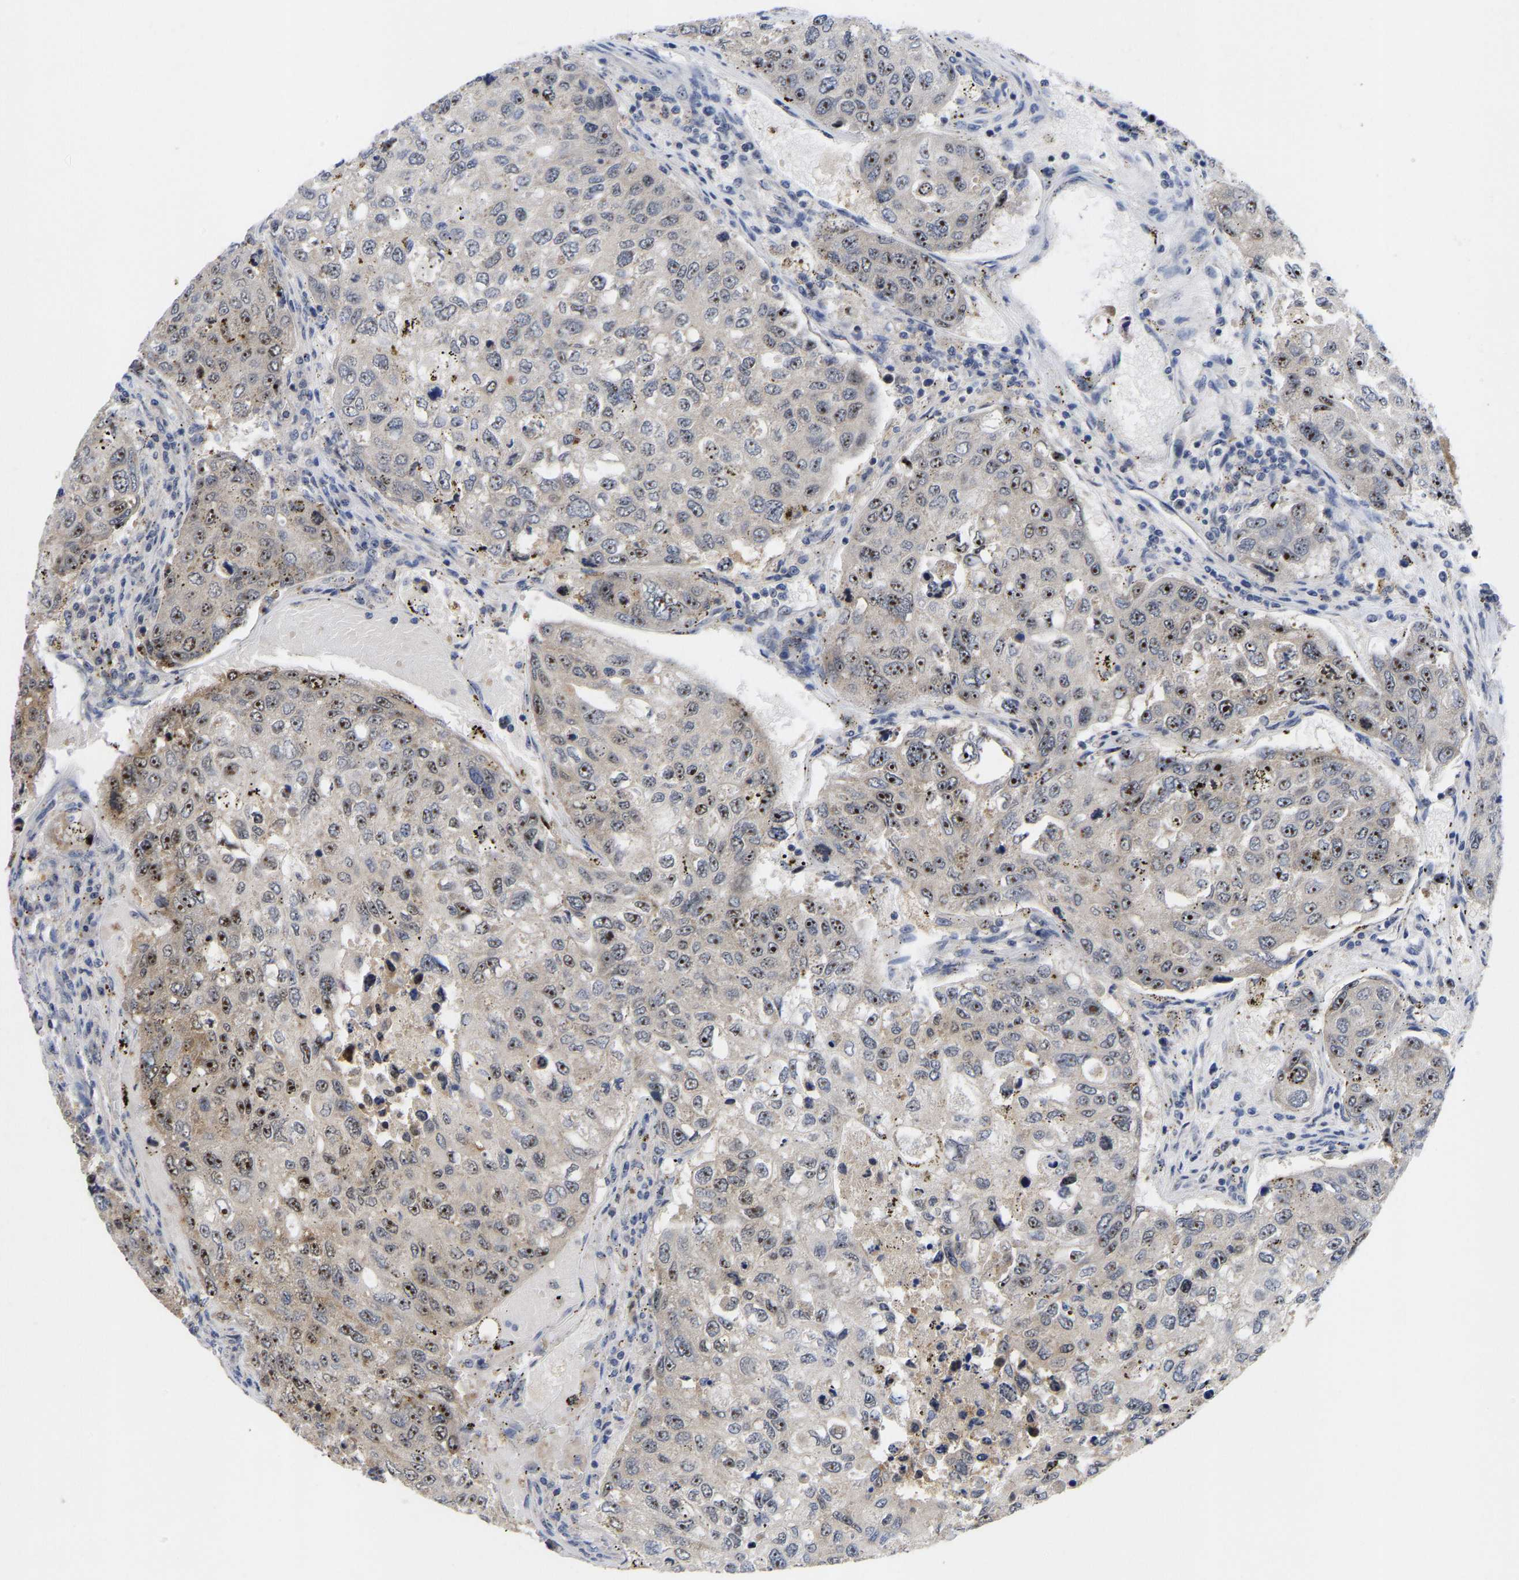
{"staining": {"intensity": "moderate", "quantity": "25%-75%", "location": "cytoplasmic/membranous,nuclear"}, "tissue": "urothelial cancer", "cell_type": "Tumor cells", "image_type": "cancer", "snomed": [{"axis": "morphology", "description": "Urothelial carcinoma, High grade"}, {"axis": "topography", "description": "Lymph node"}, {"axis": "topography", "description": "Urinary bladder"}], "caption": "DAB (3,3'-diaminobenzidine) immunohistochemical staining of human urothelial carcinoma (high-grade) displays moderate cytoplasmic/membranous and nuclear protein staining in approximately 25%-75% of tumor cells. (IHC, brightfield microscopy, high magnification).", "gene": "NLE1", "patient": {"sex": "male", "age": 51}}